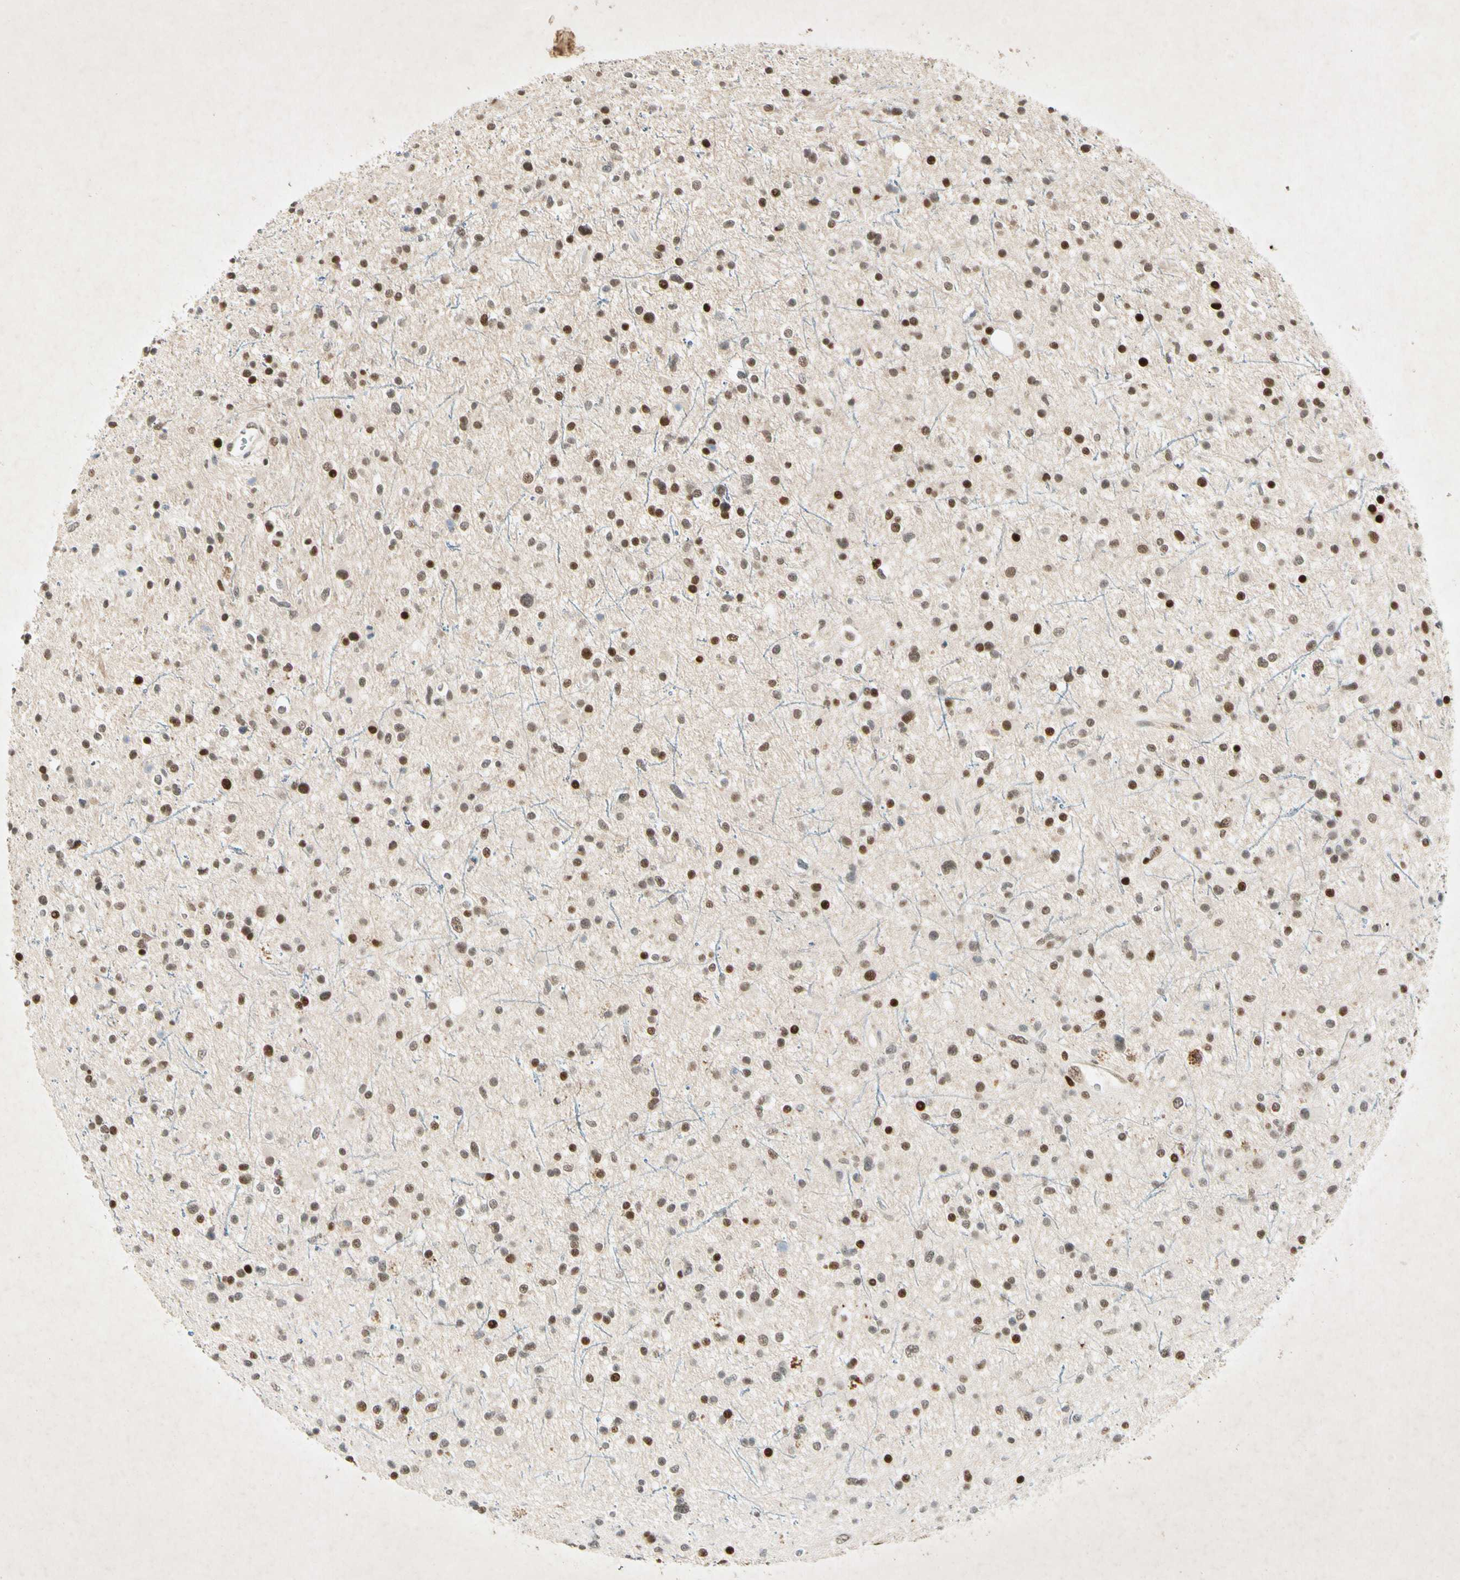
{"staining": {"intensity": "strong", "quantity": ">75%", "location": "nuclear"}, "tissue": "glioma", "cell_type": "Tumor cells", "image_type": "cancer", "snomed": [{"axis": "morphology", "description": "Glioma, malignant, High grade"}, {"axis": "topography", "description": "Brain"}], "caption": "Protein expression analysis of glioma displays strong nuclear expression in about >75% of tumor cells.", "gene": "RNF43", "patient": {"sex": "male", "age": 33}}